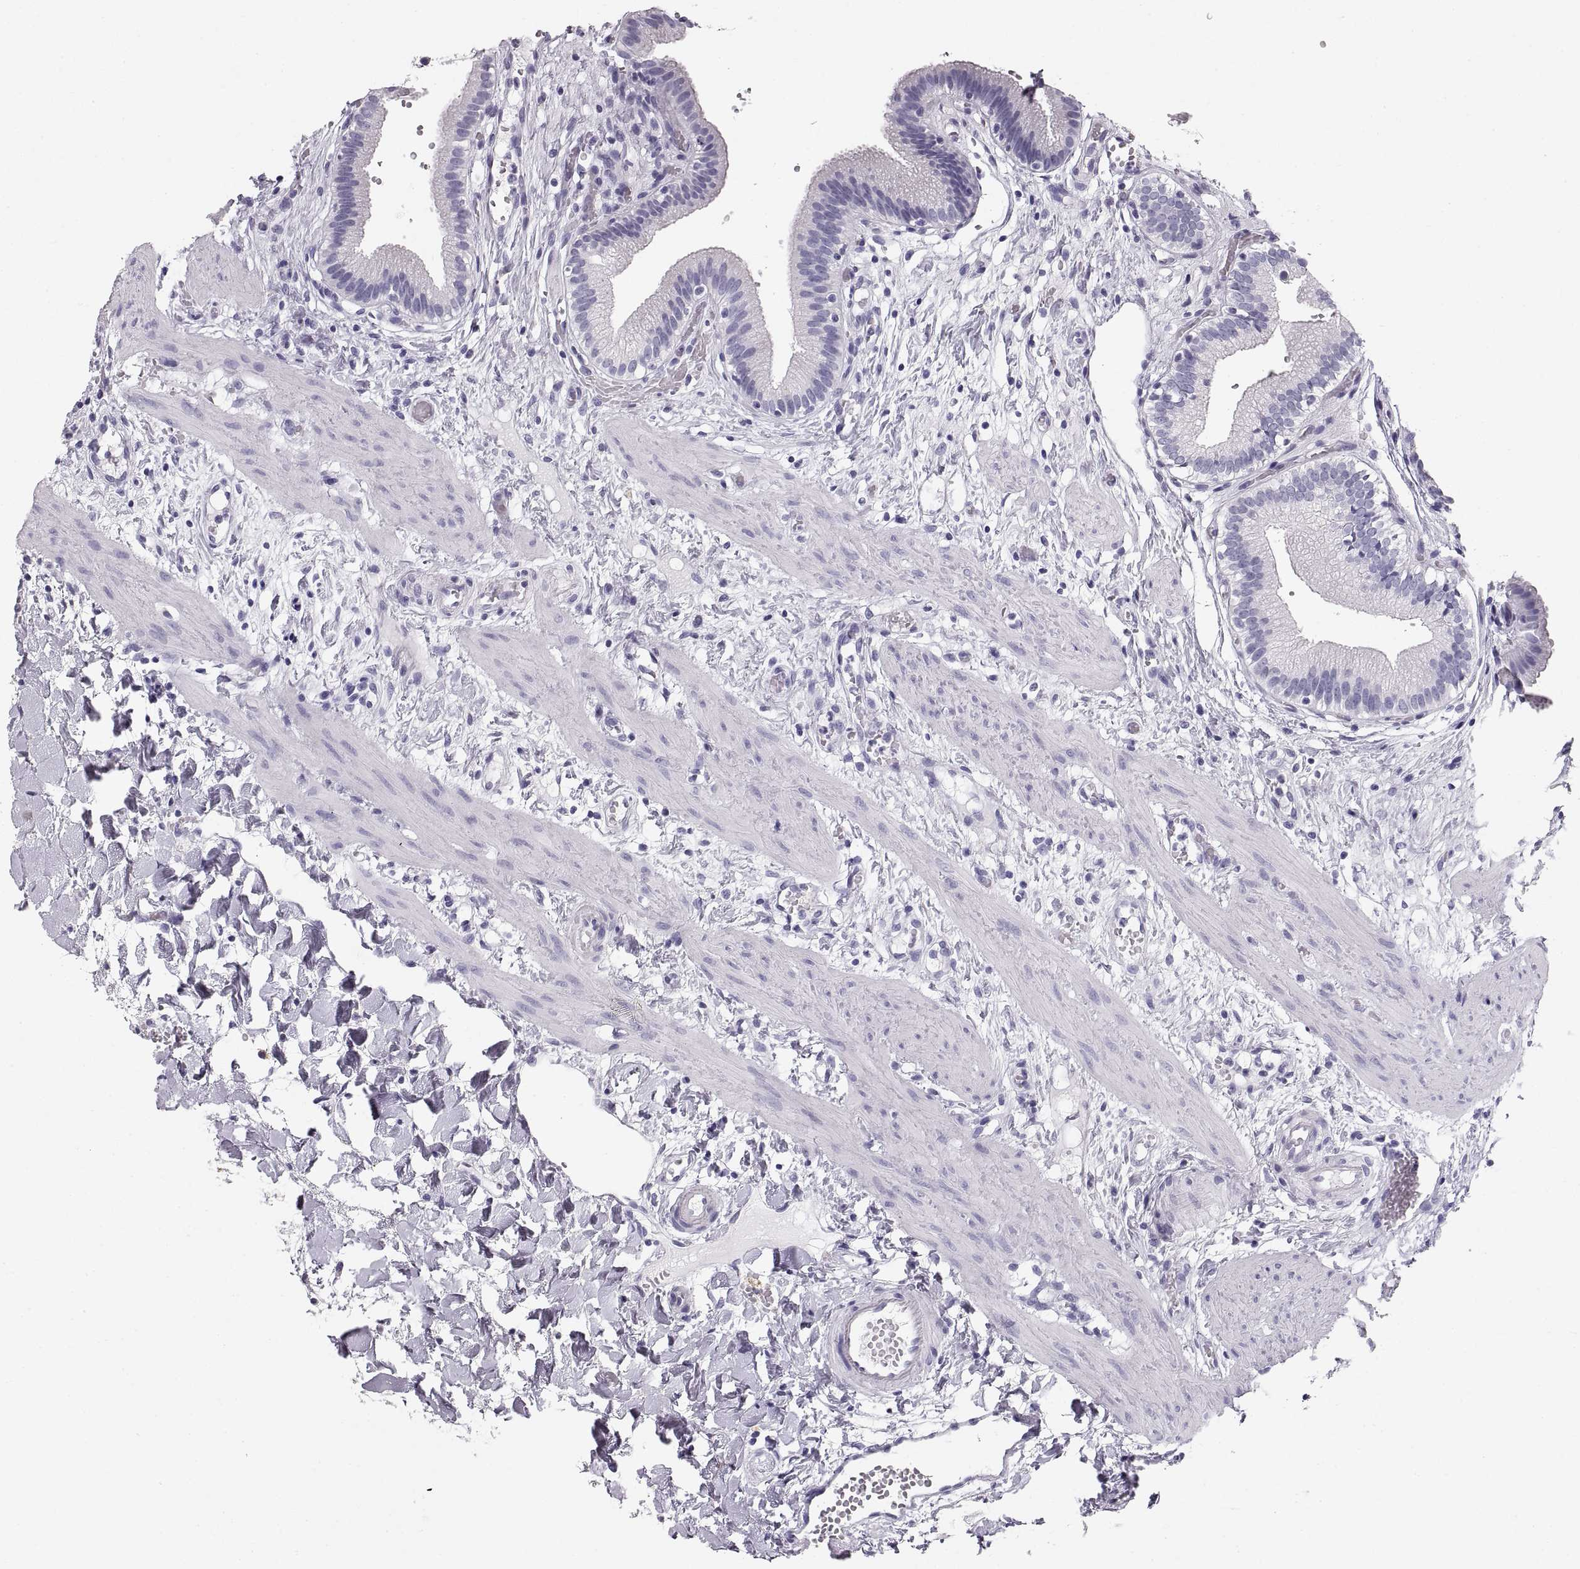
{"staining": {"intensity": "negative", "quantity": "none", "location": "none"}, "tissue": "gallbladder", "cell_type": "Glandular cells", "image_type": "normal", "snomed": [{"axis": "morphology", "description": "Normal tissue, NOS"}, {"axis": "topography", "description": "Gallbladder"}], "caption": "IHC of benign gallbladder demonstrates no expression in glandular cells.", "gene": "CRYAA", "patient": {"sex": "female", "age": 24}}